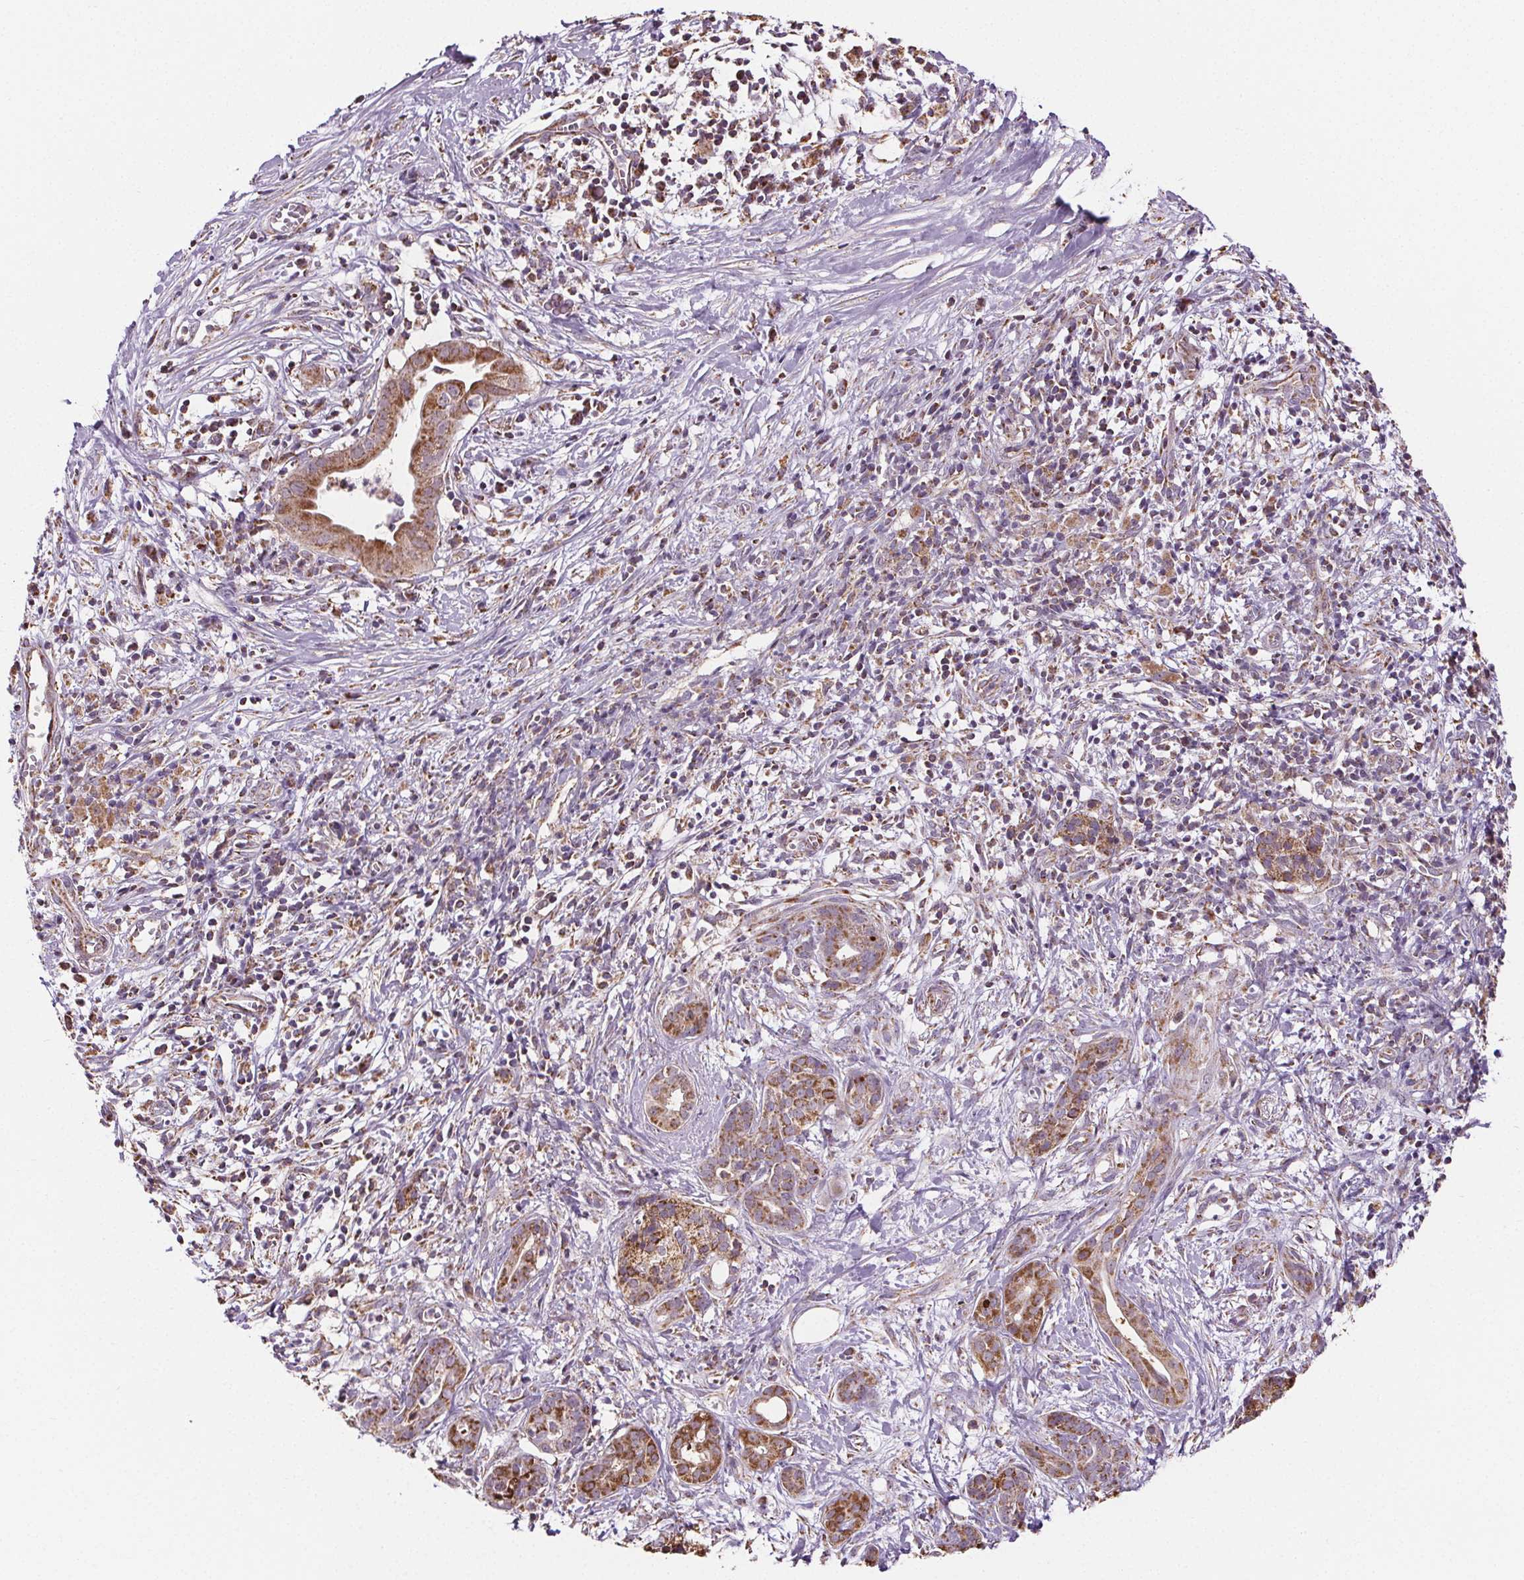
{"staining": {"intensity": "moderate", "quantity": ">75%", "location": "cytoplasmic/membranous"}, "tissue": "pancreatic cancer", "cell_type": "Tumor cells", "image_type": "cancer", "snomed": [{"axis": "morphology", "description": "Adenocarcinoma, NOS"}, {"axis": "topography", "description": "Pancreas"}], "caption": "A medium amount of moderate cytoplasmic/membranous expression is present in approximately >75% of tumor cells in pancreatic cancer tissue. Immunohistochemistry stains the protein of interest in brown and the nuclei are stained blue.", "gene": "SUCLA2", "patient": {"sex": "male", "age": 61}}